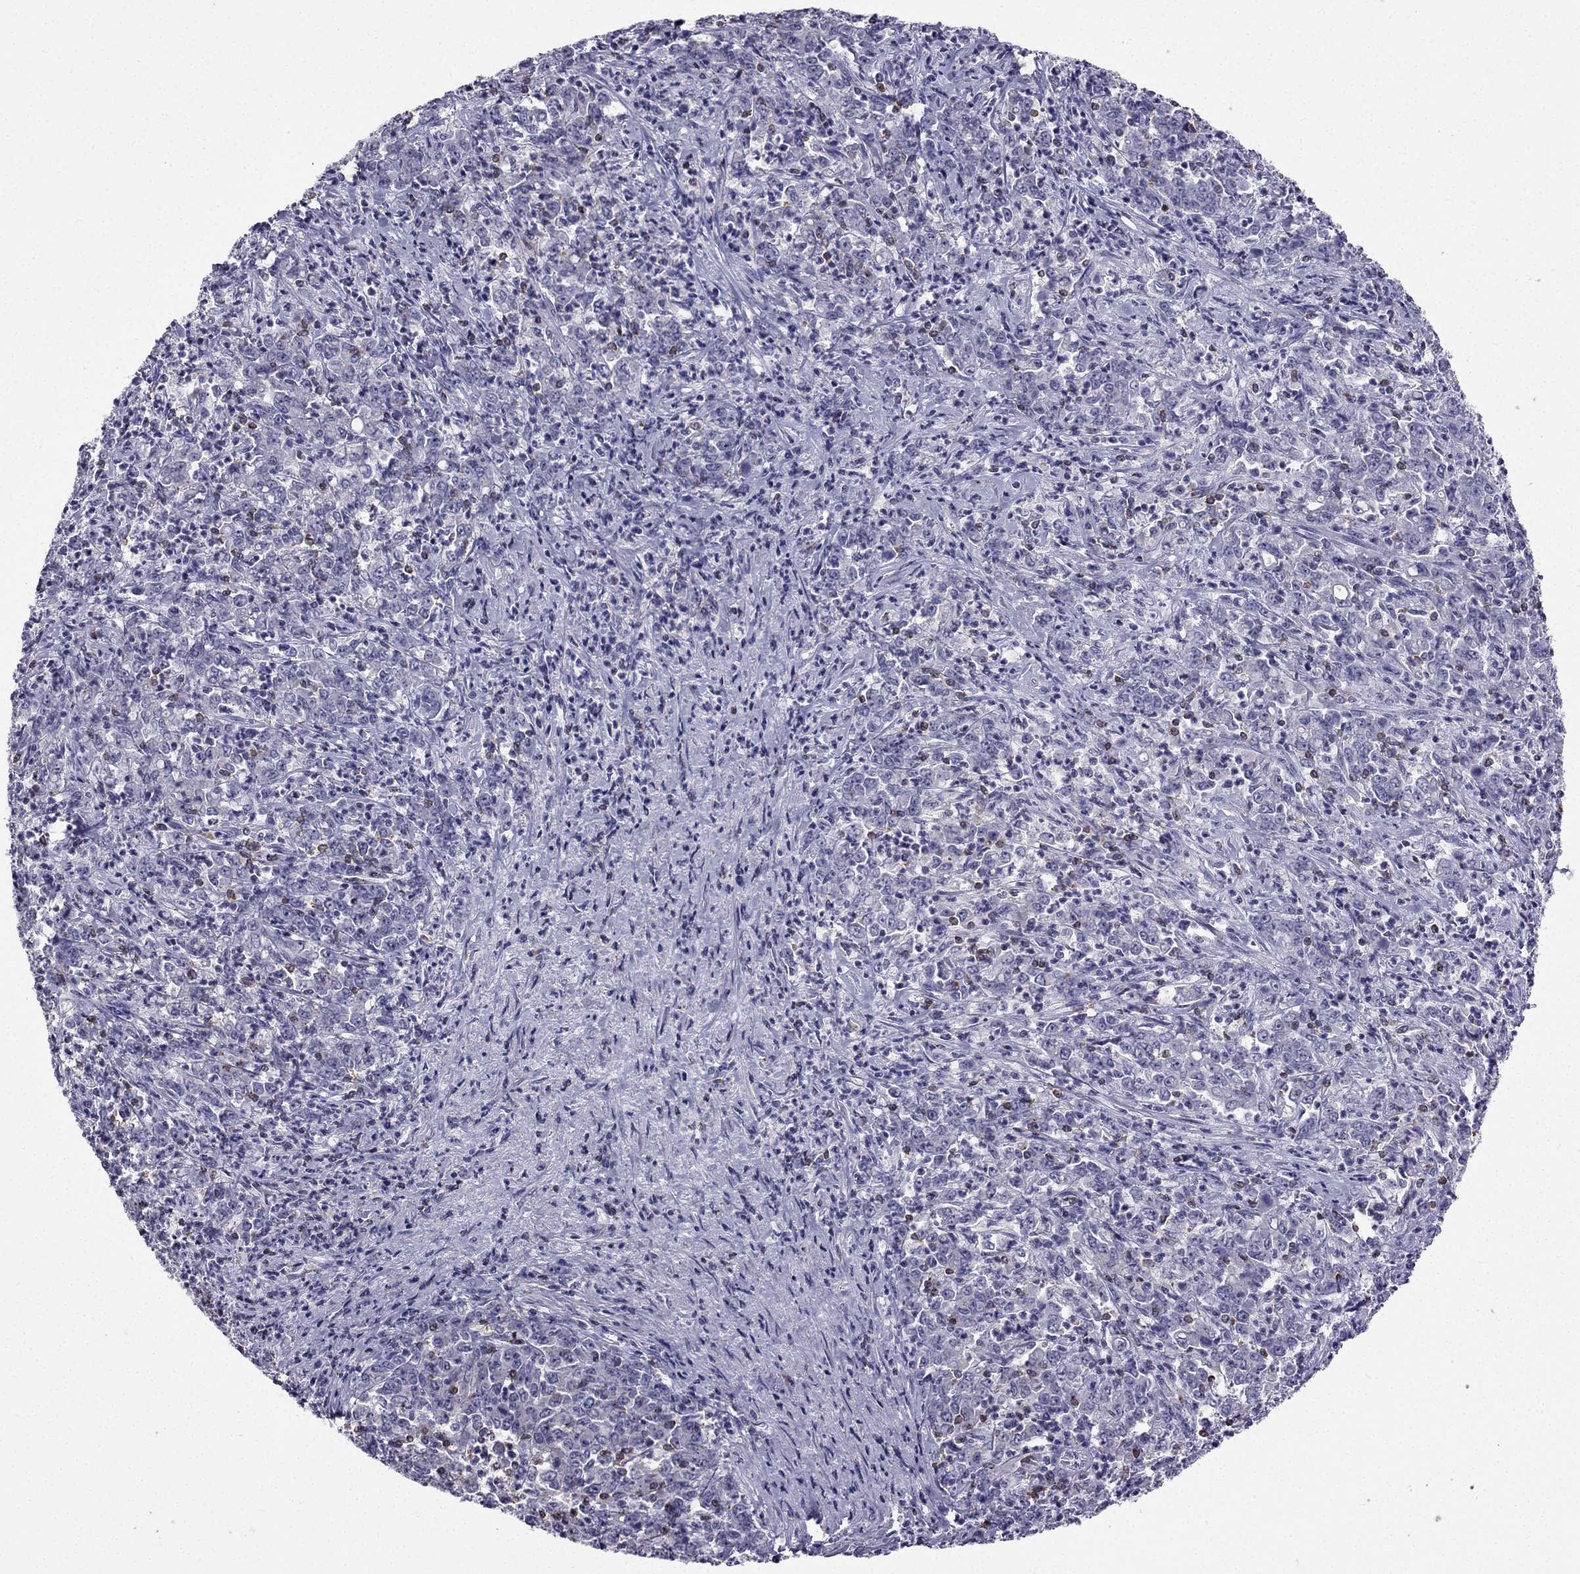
{"staining": {"intensity": "negative", "quantity": "none", "location": "none"}, "tissue": "stomach cancer", "cell_type": "Tumor cells", "image_type": "cancer", "snomed": [{"axis": "morphology", "description": "Adenocarcinoma, NOS"}, {"axis": "topography", "description": "Stomach, lower"}], "caption": "DAB immunohistochemical staining of stomach cancer reveals no significant expression in tumor cells.", "gene": "CCK", "patient": {"sex": "female", "age": 71}}